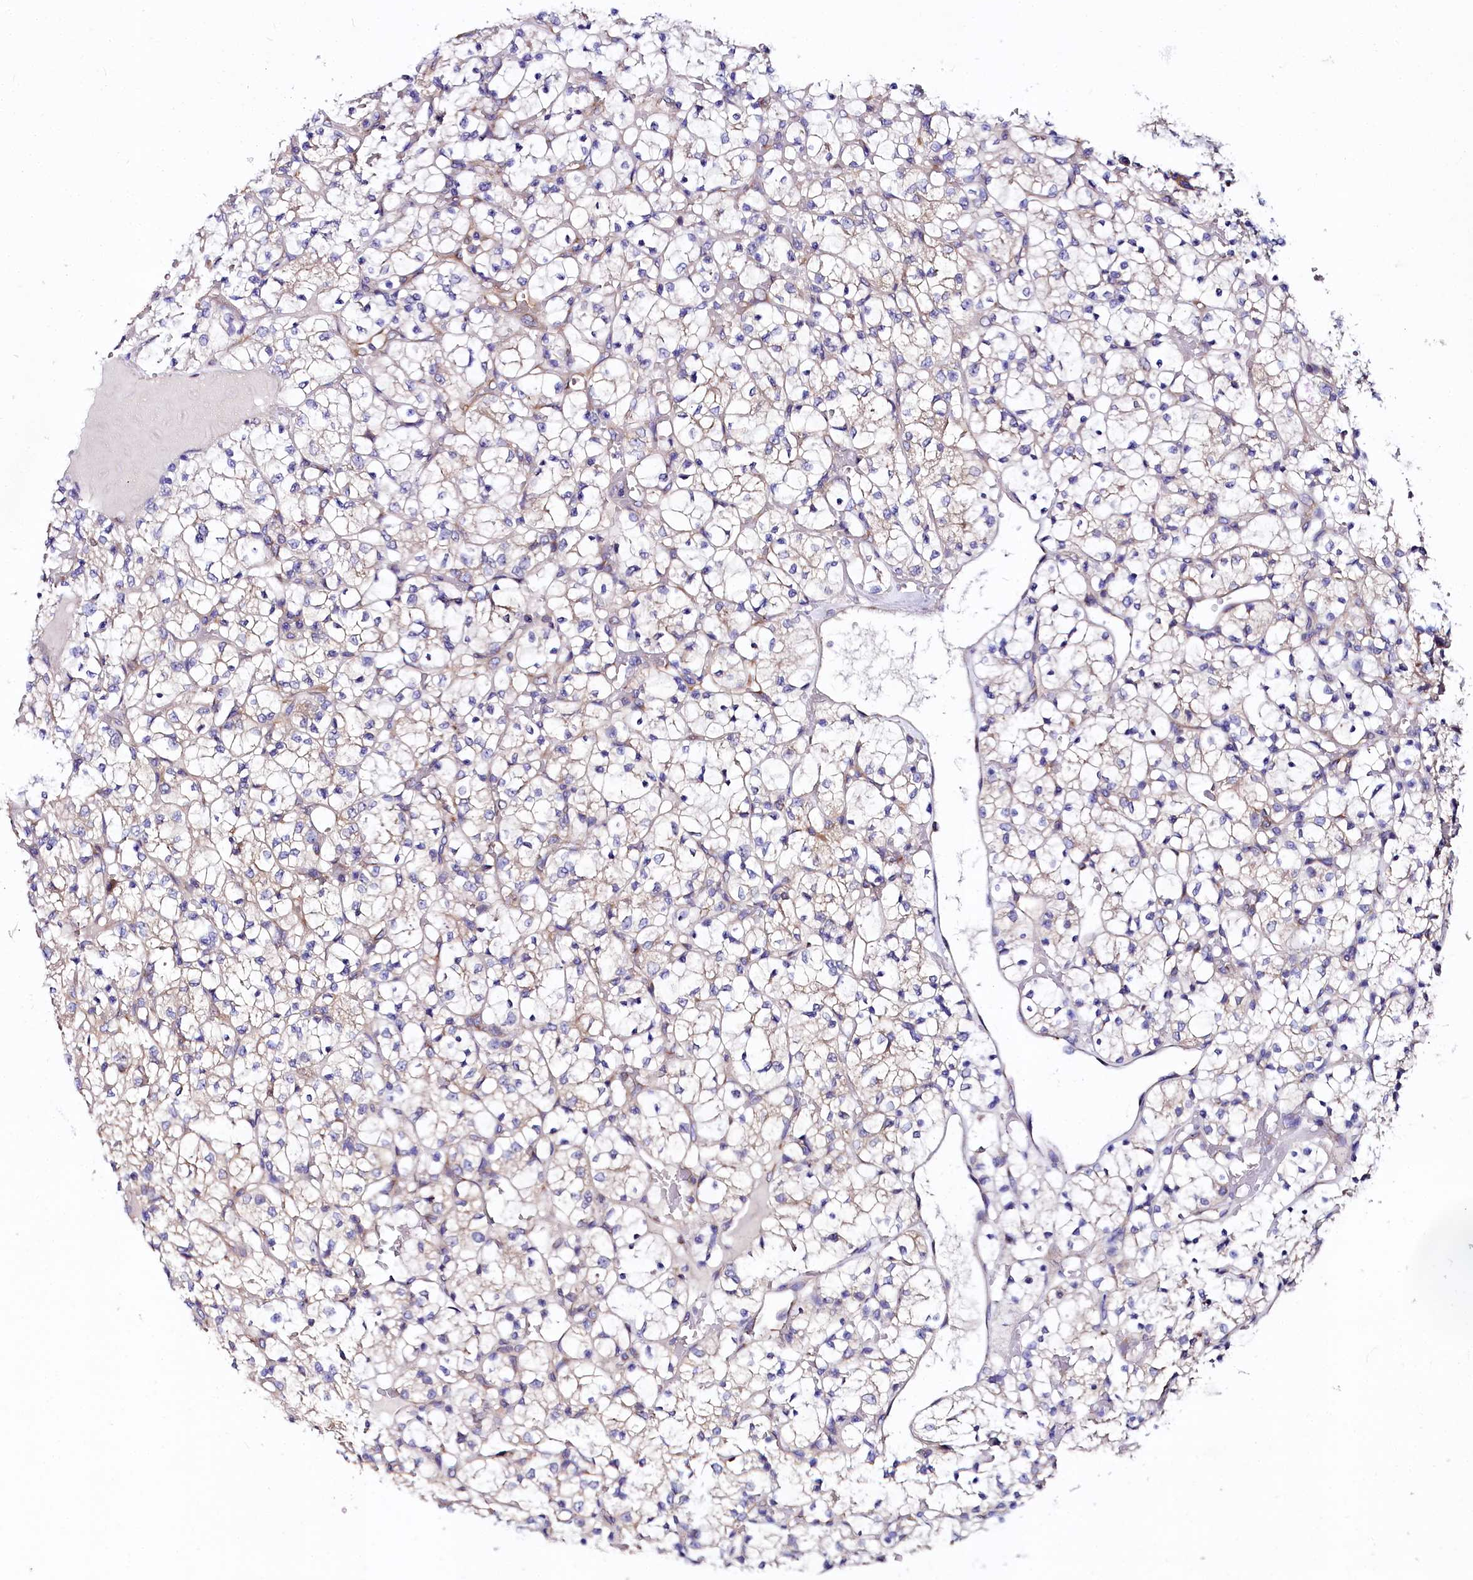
{"staining": {"intensity": "weak", "quantity": ">75%", "location": "cytoplasmic/membranous"}, "tissue": "renal cancer", "cell_type": "Tumor cells", "image_type": "cancer", "snomed": [{"axis": "morphology", "description": "Adenocarcinoma, NOS"}, {"axis": "topography", "description": "Kidney"}], "caption": "Renal adenocarcinoma tissue exhibits weak cytoplasmic/membranous expression in about >75% of tumor cells, visualized by immunohistochemistry. The protein is stained brown, and the nuclei are stained in blue (DAB (3,3'-diaminobenzidine) IHC with brightfield microscopy, high magnification).", "gene": "QARS1", "patient": {"sex": "female", "age": 69}}